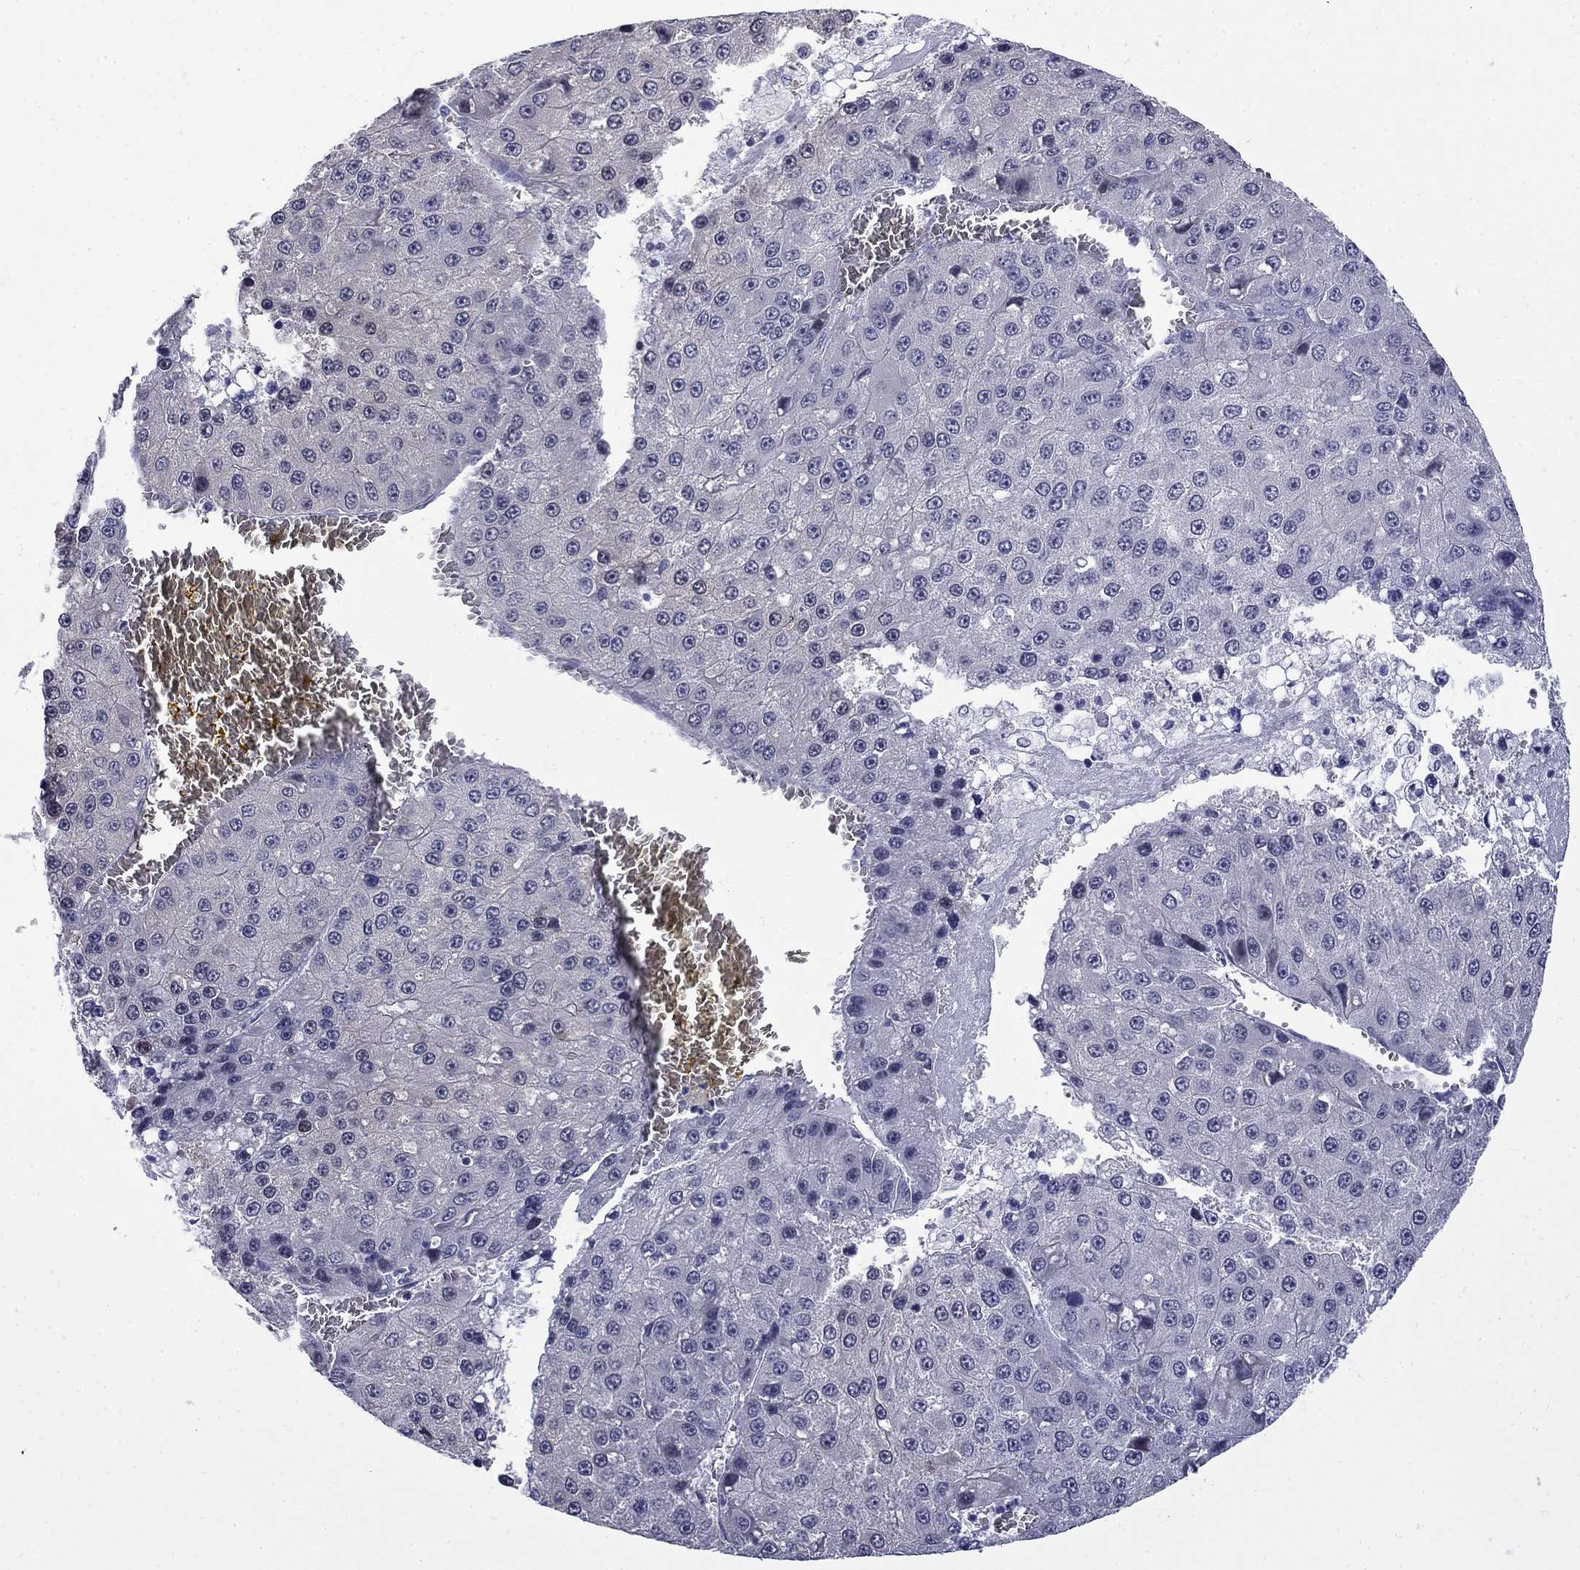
{"staining": {"intensity": "negative", "quantity": "none", "location": "none"}, "tissue": "liver cancer", "cell_type": "Tumor cells", "image_type": "cancer", "snomed": [{"axis": "morphology", "description": "Carcinoma, Hepatocellular, NOS"}, {"axis": "topography", "description": "Liver"}], "caption": "Human liver cancer stained for a protein using immunohistochemistry (IHC) reveals no positivity in tumor cells.", "gene": "MGARP", "patient": {"sex": "female", "age": 73}}